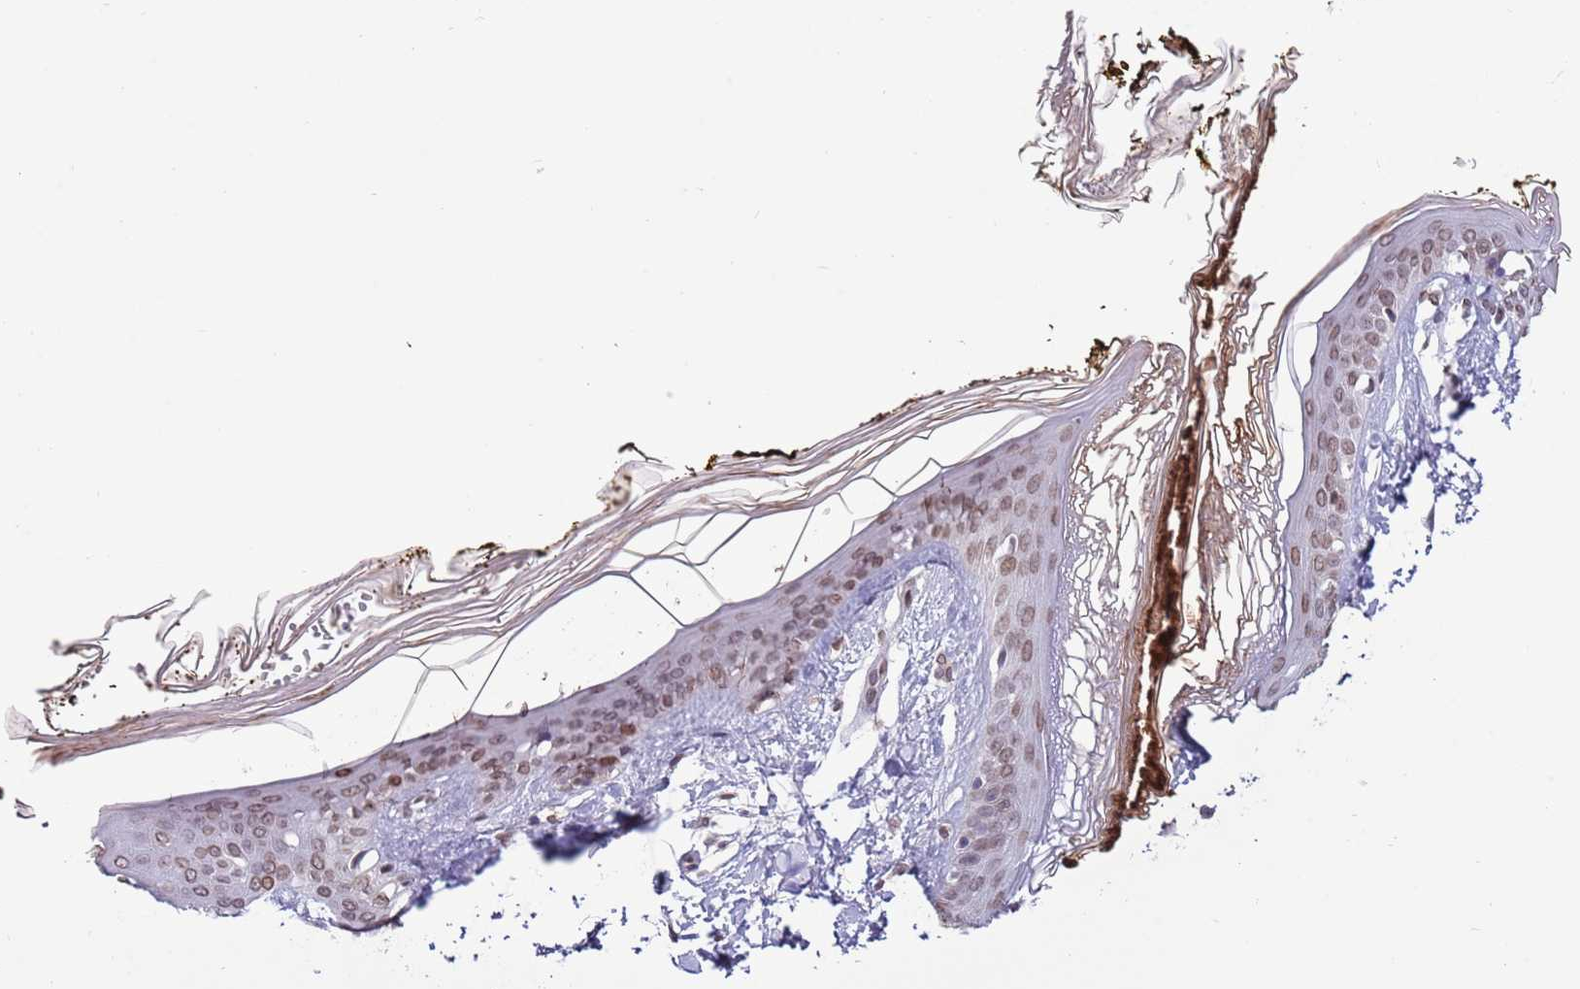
{"staining": {"intensity": "moderate", "quantity": ">75%", "location": "nuclear"}, "tissue": "skin", "cell_type": "Fibroblasts", "image_type": "normal", "snomed": [{"axis": "morphology", "description": "Normal tissue, NOS"}, {"axis": "topography", "description": "Skin"}], "caption": "Moderate nuclear positivity for a protein is appreciated in approximately >75% of fibroblasts of unremarkable skin using immunohistochemistry (IHC).", "gene": "ZGLP1", "patient": {"sex": "female", "age": 34}}